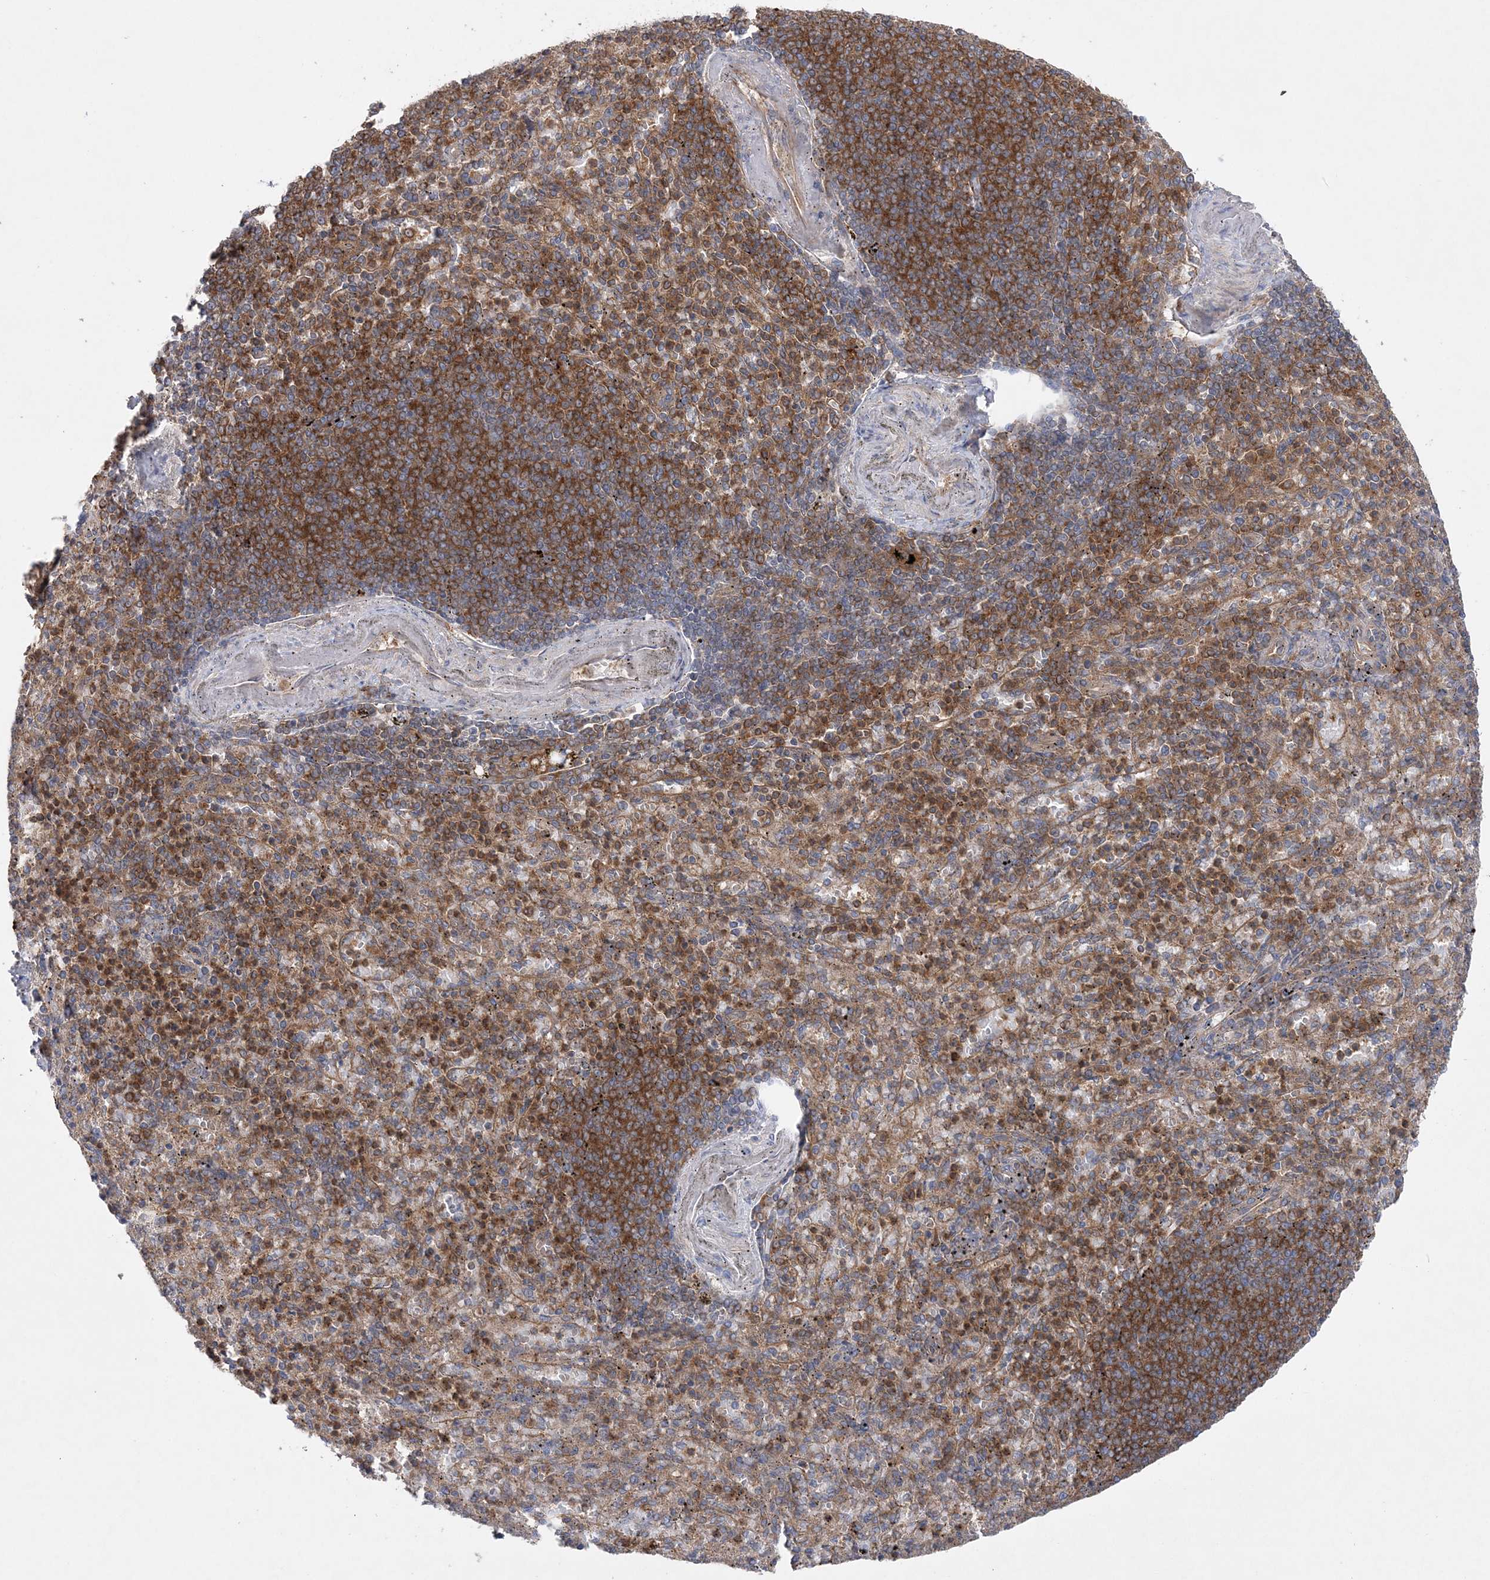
{"staining": {"intensity": "moderate", "quantity": "25%-75%", "location": "cytoplasmic/membranous"}, "tissue": "spleen", "cell_type": "Cells in red pulp", "image_type": "normal", "snomed": [{"axis": "morphology", "description": "Normal tissue, NOS"}, {"axis": "topography", "description": "Spleen"}], "caption": "Spleen stained for a protein (brown) demonstrates moderate cytoplasmic/membranous positive staining in about 25%-75% of cells in red pulp.", "gene": "ACAP2", "patient": {"sex": "female", "age": 74}}